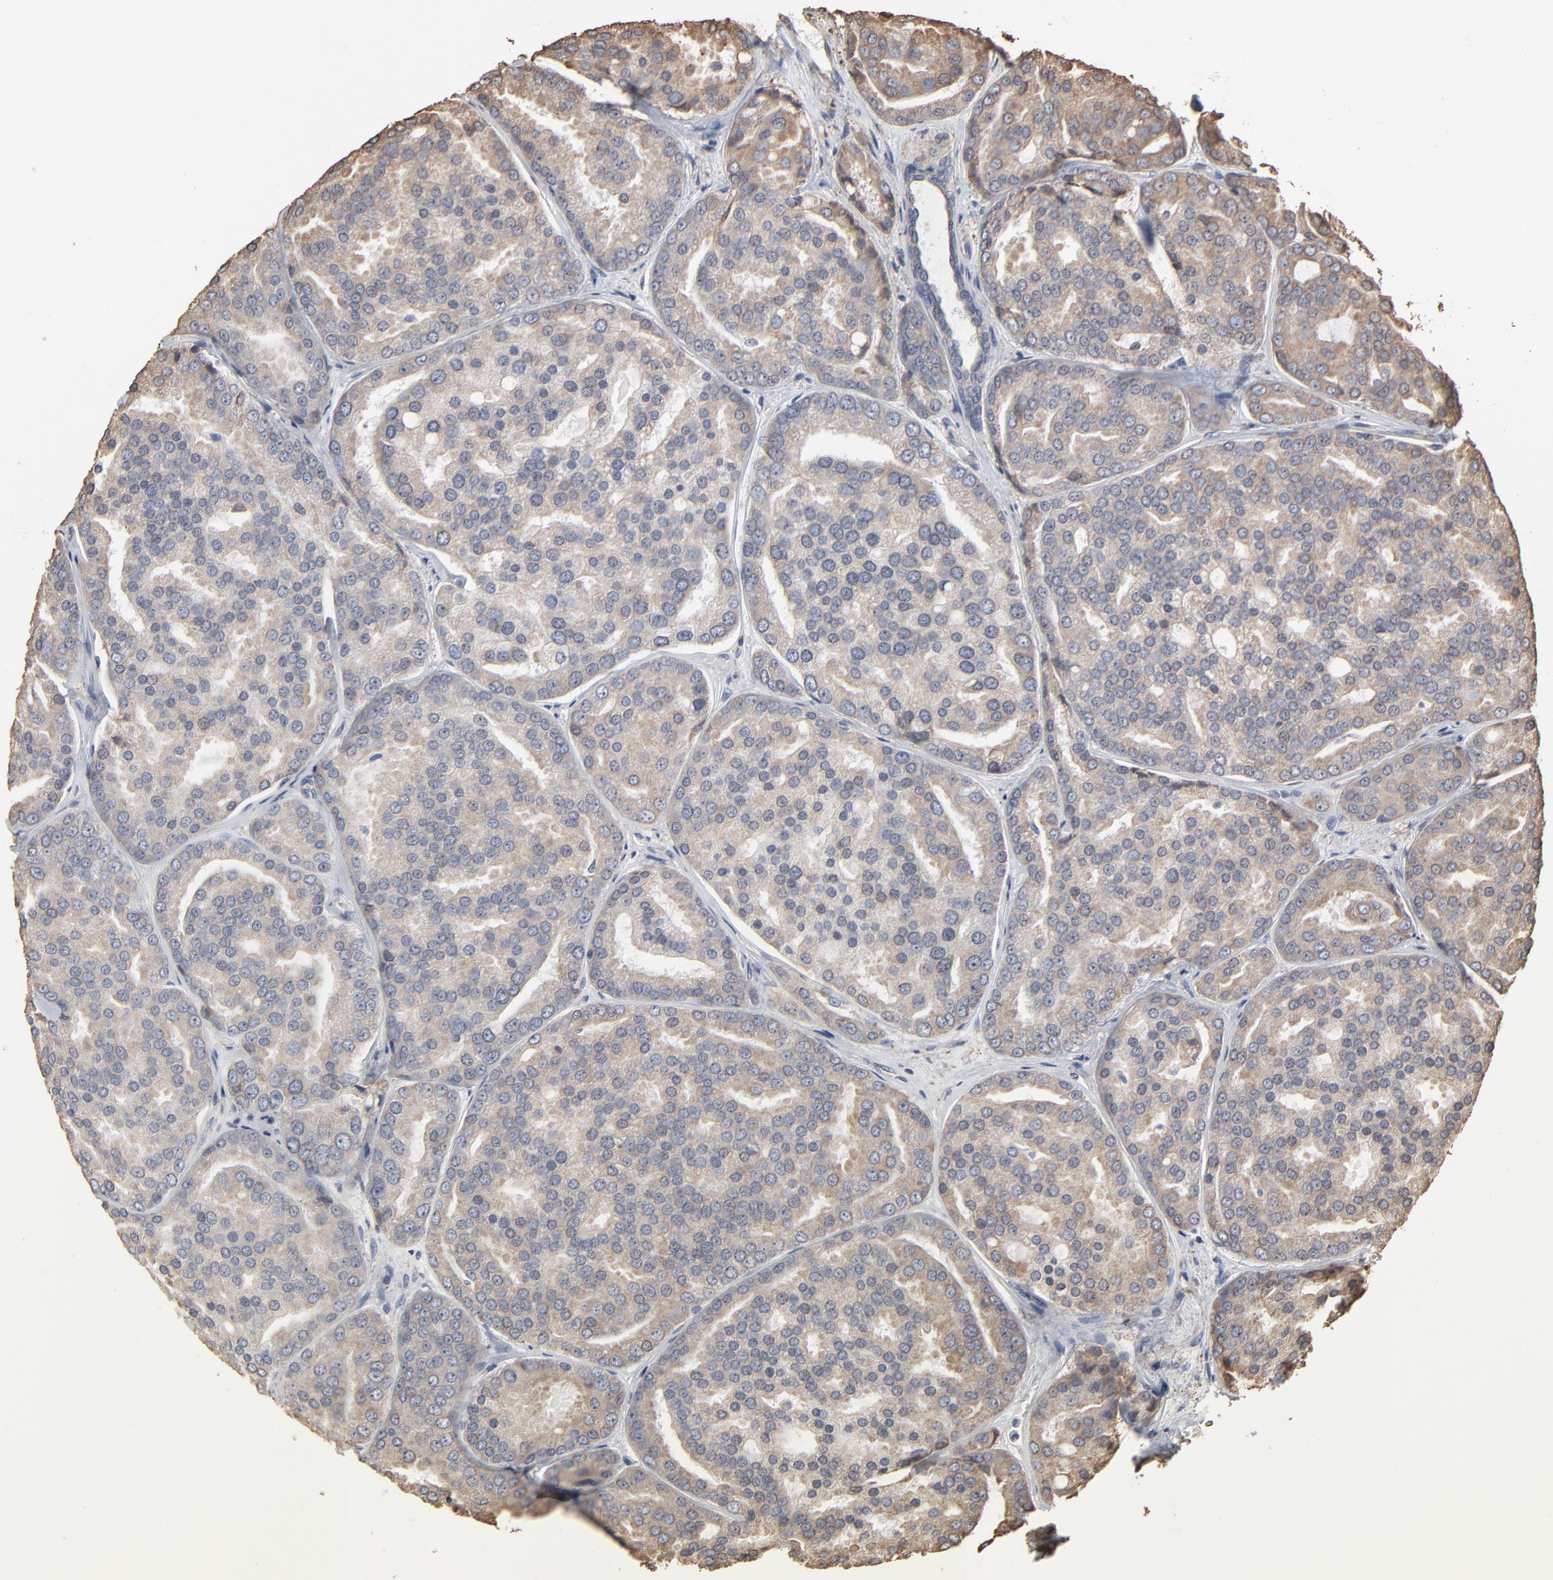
{"staining": {"intensity": "weak", "quantity": "25%-75%", "location": "cytoplasmic/membranous"}, "tissue": "prostate cancer", "cell_type": "Tumor cells", "image_type": "cancer", "snomed": [{"axis": "morphology", "description": "Adenocarcinoma, High grade"}, {"axis": "topography", "description": "Prostate"}], "caption": "DAB (3,3'-diaminobenzidine) immunohistochemical staining of human prostate high-grade adenocarcinoma exhibits weak cytoplasmic/membranous protein positivity in about 25%-75% of tumor cells.", "gene": "PDIA3", "patient": {"sex": "male", "age": 64}}